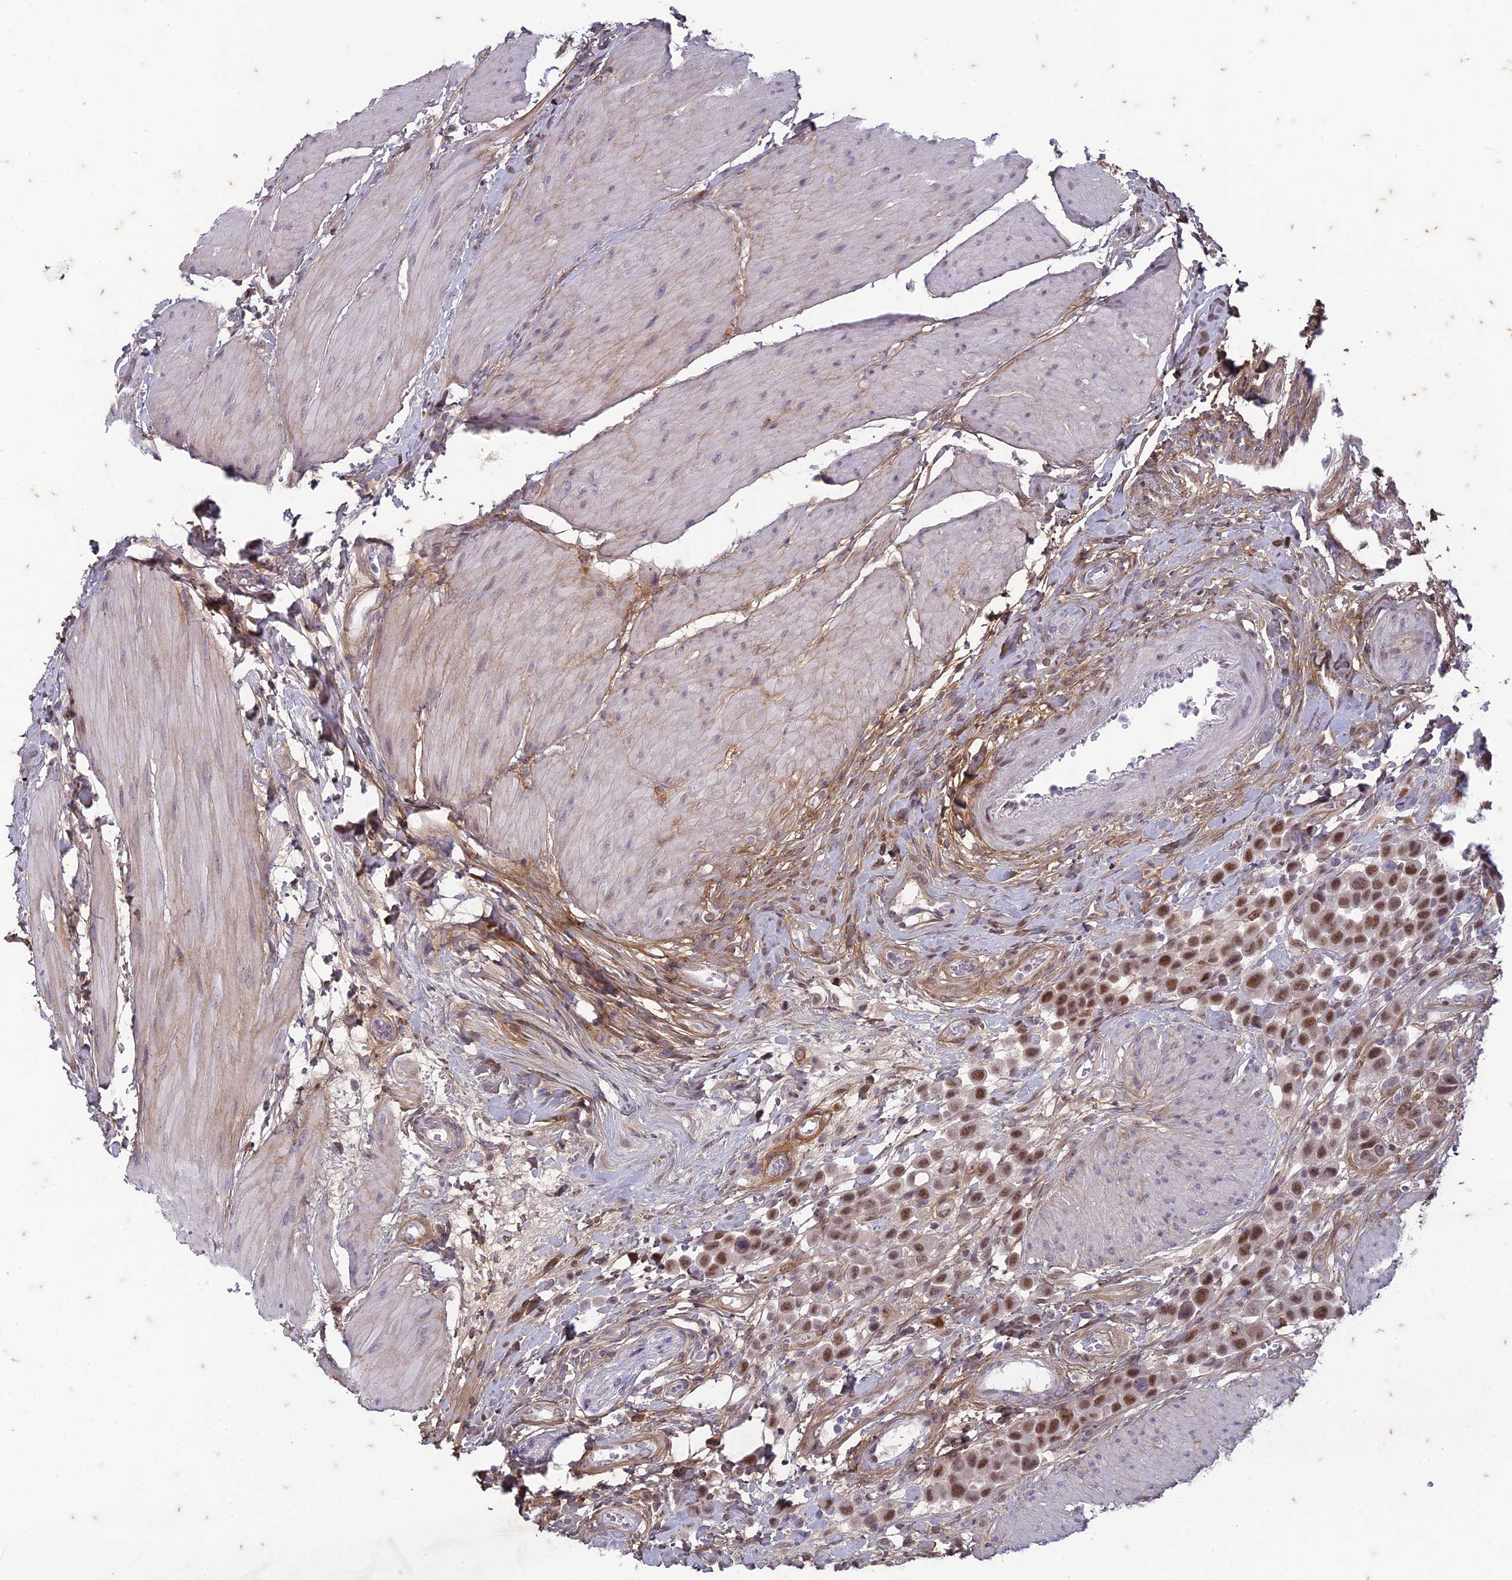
{"staining": {"intensity": "moderate", "quantity": ">75%", "location": "nuclear"}, "tissue": "urothelial cancer", "cell_type": "Tumor cells", "image_type": "cancer", "snomed": [{"axis": "morphology", "description": "Urothelial carcinoma, High grade"}, {"axis": "topography", "description": "Urinary bladder"}], "caption": "Protein expression analysis of human urothelial cancer reveals moderate nuclear expression in approximately >75% of tumor cells. (DAB (3,3'-diaminobenzidine) IHC, brown staining for protein, blue staining for nuclei).", "gene": "PABPN1L", "patient": {"sex": "male", "age": 50}}